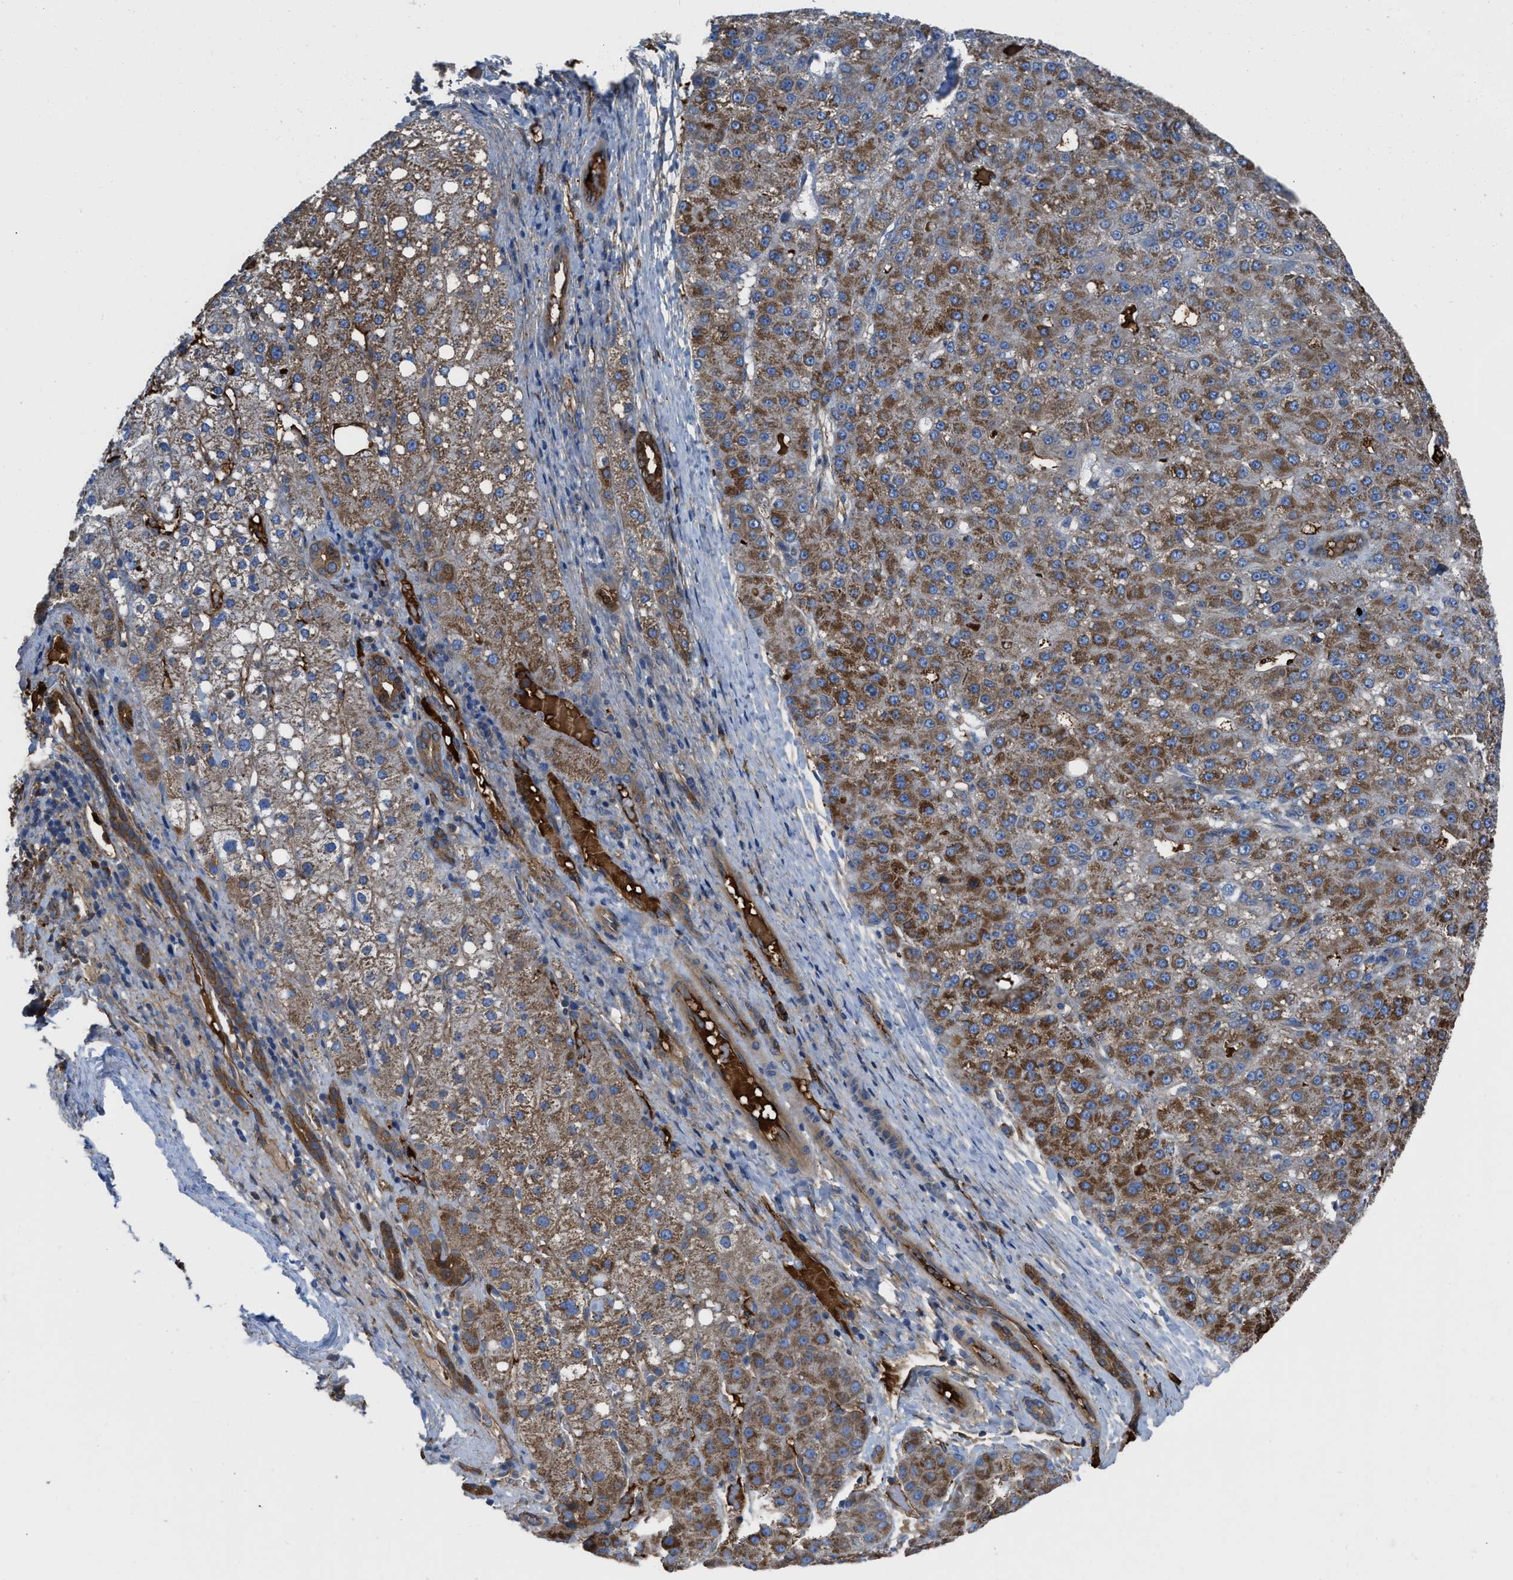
{"staining": {"intensity": "moderate", "quantity": ">75%", "location": "cytoplasmic/membranous"}, "tissue": "liver cancer", "cell_type": "Tumor cells", "image_type": "cancer", "snomed": [{"axis": "morphology", "description": "Carcinoma, Hepatocellular, NOS"}, {"axis": "topography", "description": "Liver"}], "caption": "Immunohistochemistry (IHC) (DAB) staining of human liver hepatocellular carcinoma shows moderate cytoplasmic/membranous protein expression in approximately >75% of tumor cells.", "gene": "TRIOBP", "patient": {"sex": "male", "age": 67}}